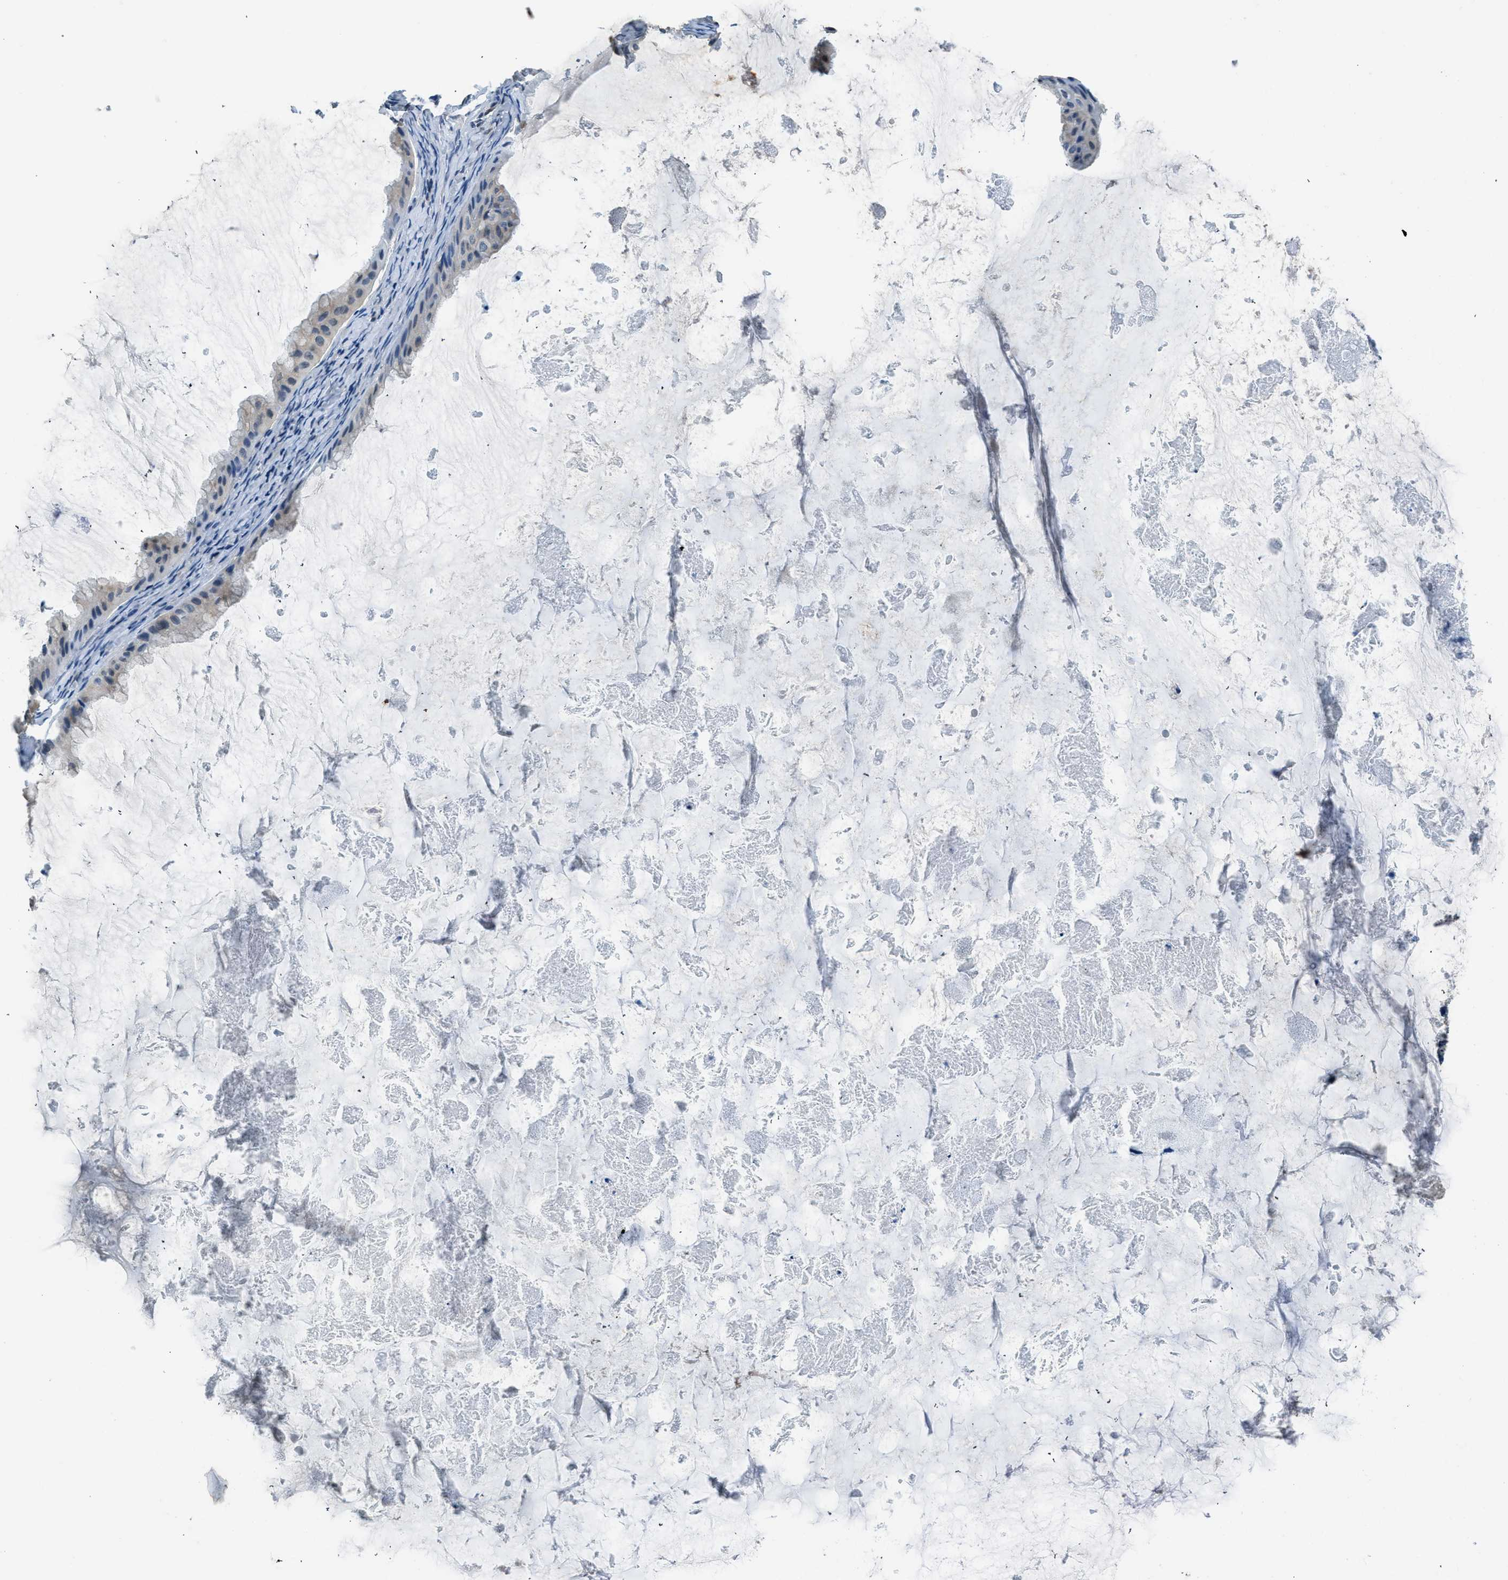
{"staining": {"intensity": "negative", "quantity": "none", "location": "none"}, "tissue": "ovarian cancer", "cell_type": "Tumor cells", "image_type": "cancer", "snomed": [{"axis": "morphology", "description": "Cystadenocarcinoma, mucinous, NOS"}, {"axis": "topography", "description": "Ovary"}], "caption": "Ovarian cancer (mucinous cystadenocarcinoma) was stained to show a protein in brown. There is no significant positivity in tumor cells.", "gene": "NME8", "patient": {"sex": "female", "age": 61}}